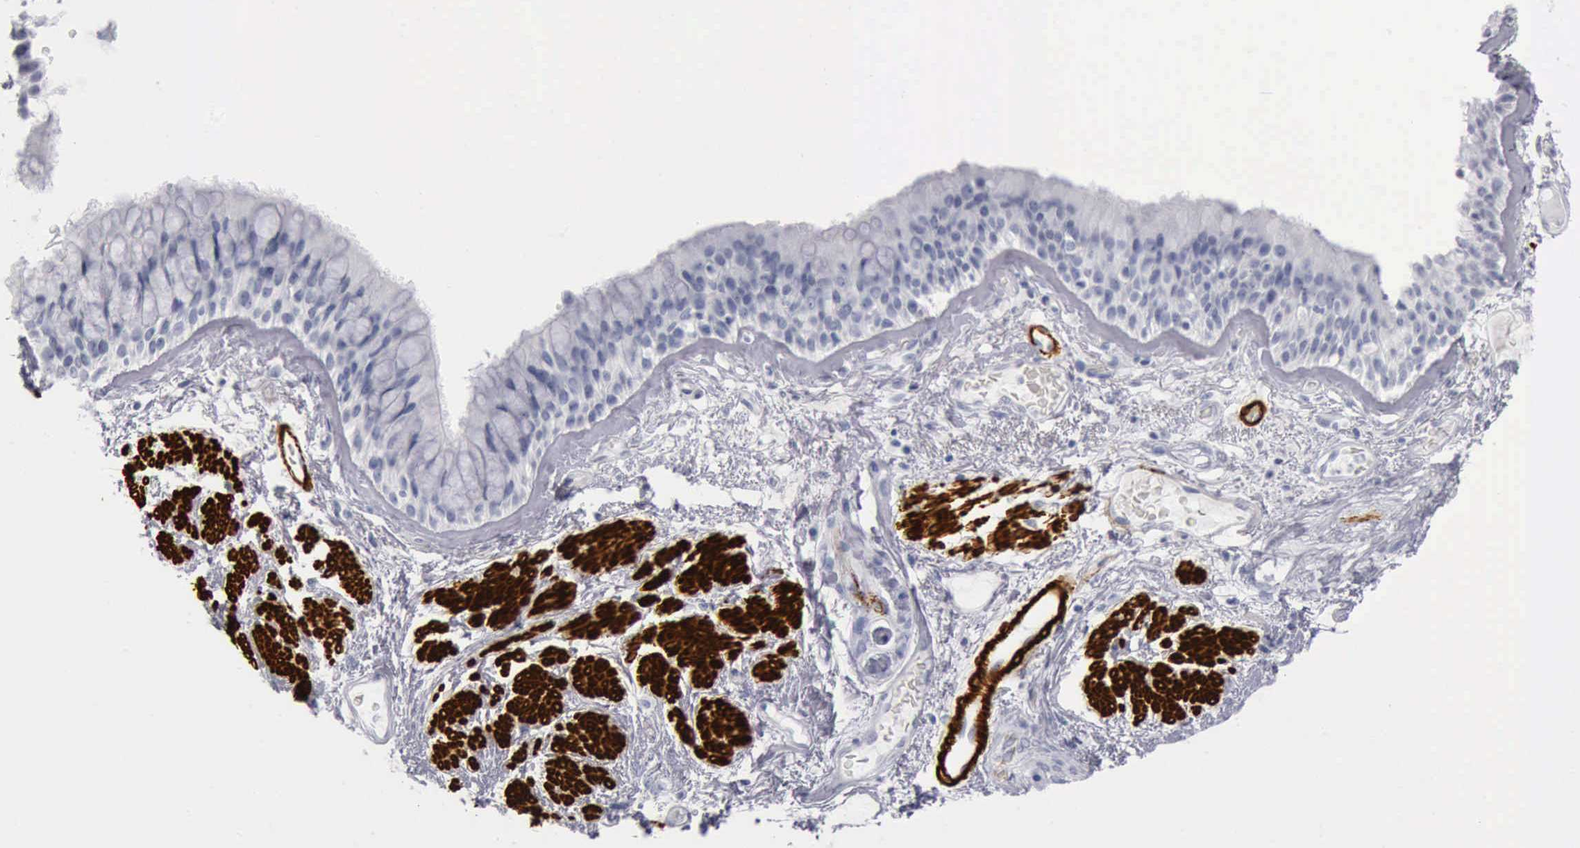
{"staining": {"intensity": "negative", "quantity": "none", "location": "none"}, "tissue": "bronchus", "cell_type": "Respiratory epithelial cells", "image_type": "normal", "snomed": [{"axis": "morphology", "description": "Normal tissue, NOS"}, {"axis": "topography", "description": "Bronchus"}, {"axis": "topography", "description": "Lung"}], "caption": "Immunohistochemistry (IHC) micrograph of unremarkable human bronchus stained for a protein (brown), which shows no positivity in respiratory epithelial cells. (Brightfield microscopy of DAB (3,3'-diaminobenzidine) immunohistochemistry (IHC) at high magnification).", "gene": "CALD1", "patient": {"sex": "female", "age": 57}}